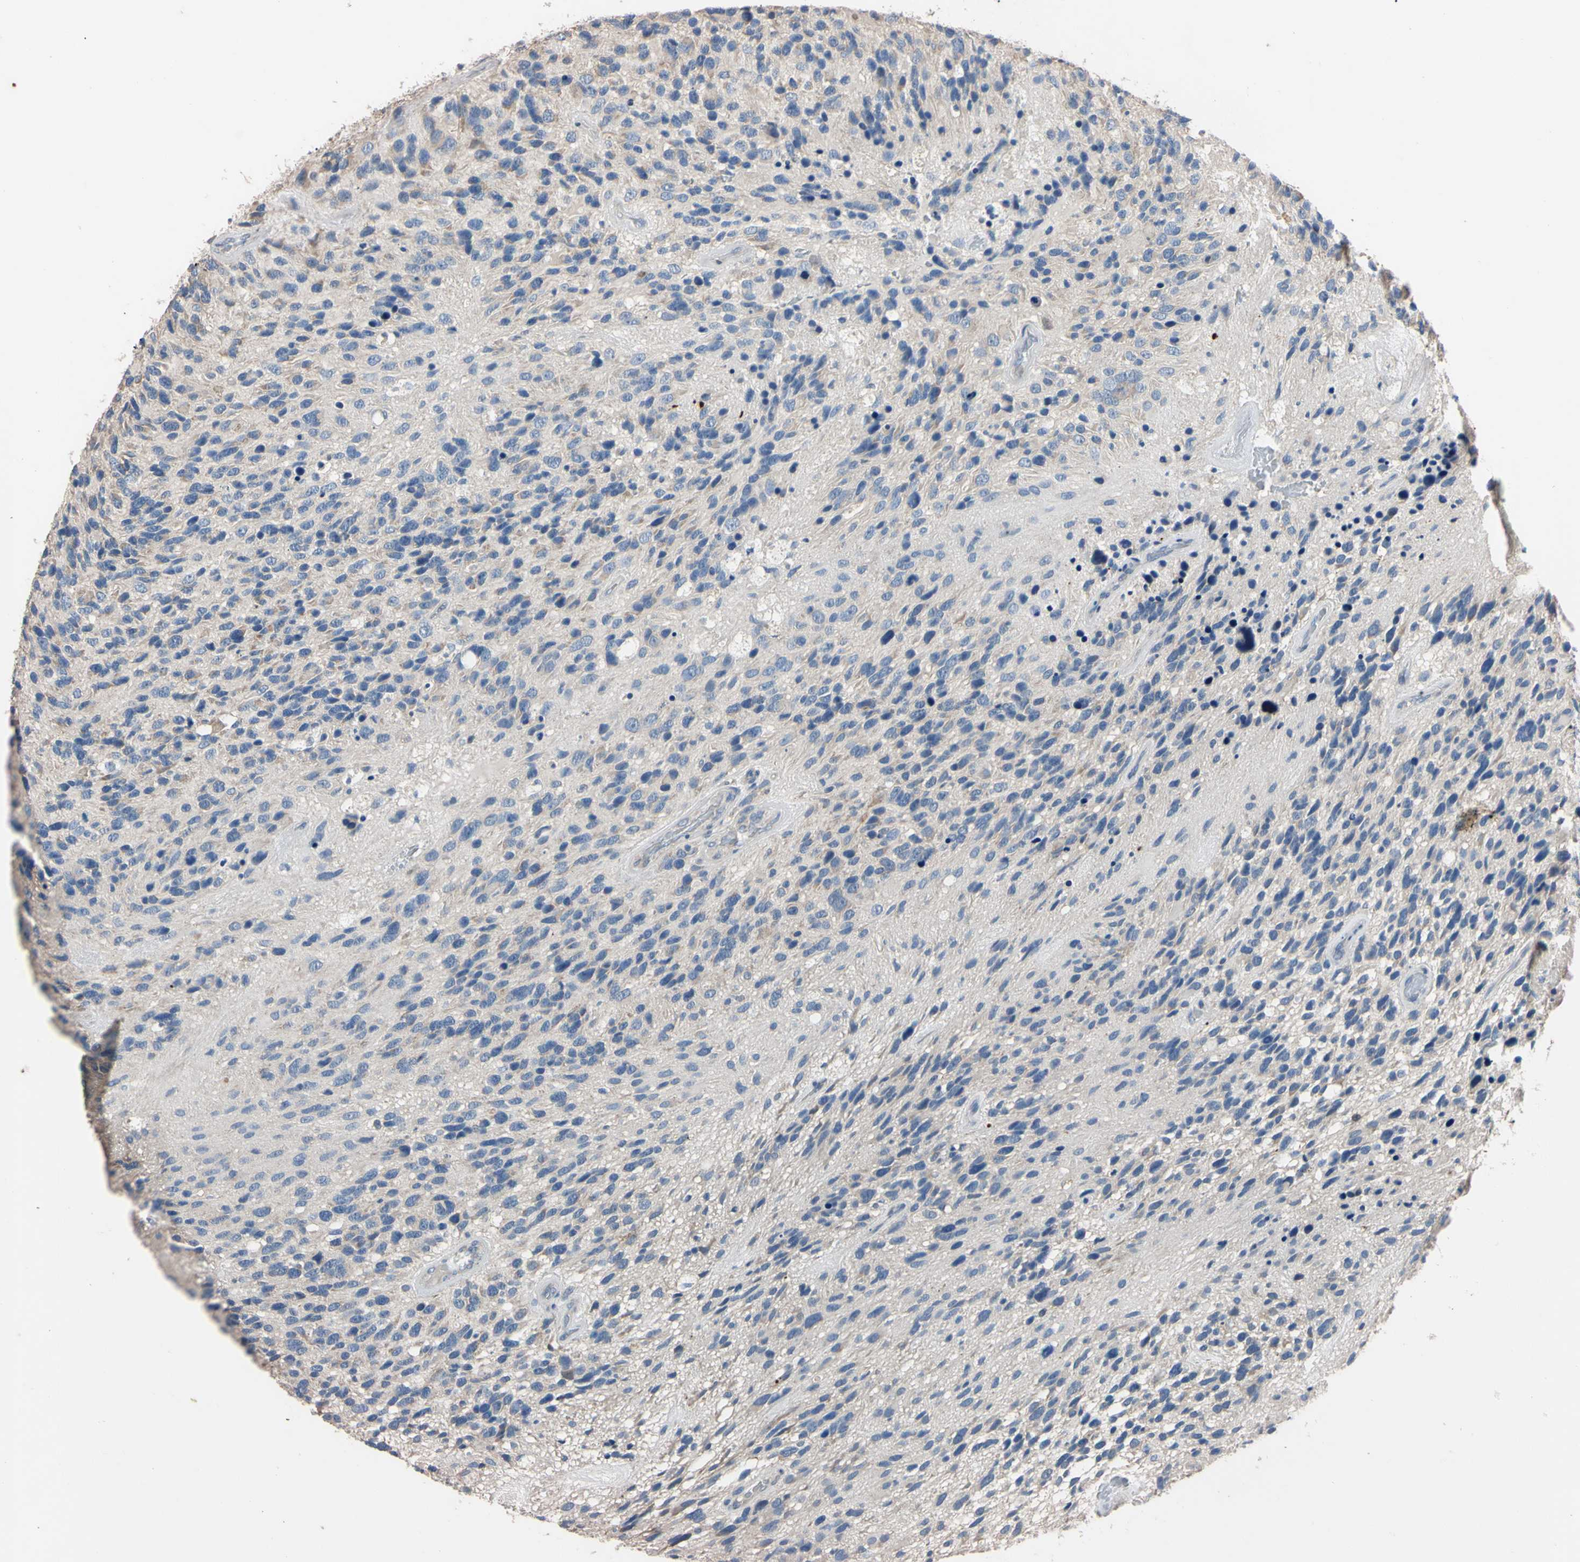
{"staining": {"intensity": "negative", "quantity": "none", "location": "none"}, "tissue": "glioma", "cell_type": "Tumor cells", "image_type": "cancer", "snomed": [{"axis": "morphology", "description": "Glioma, malignant, High grade"}, {"axis": "topography", "description": "Brain"}], "caption": "There is no significant expression in tumor cells of glioma.", "gene": "PNKD", "patient": {"sex": "female", "age": 58}}